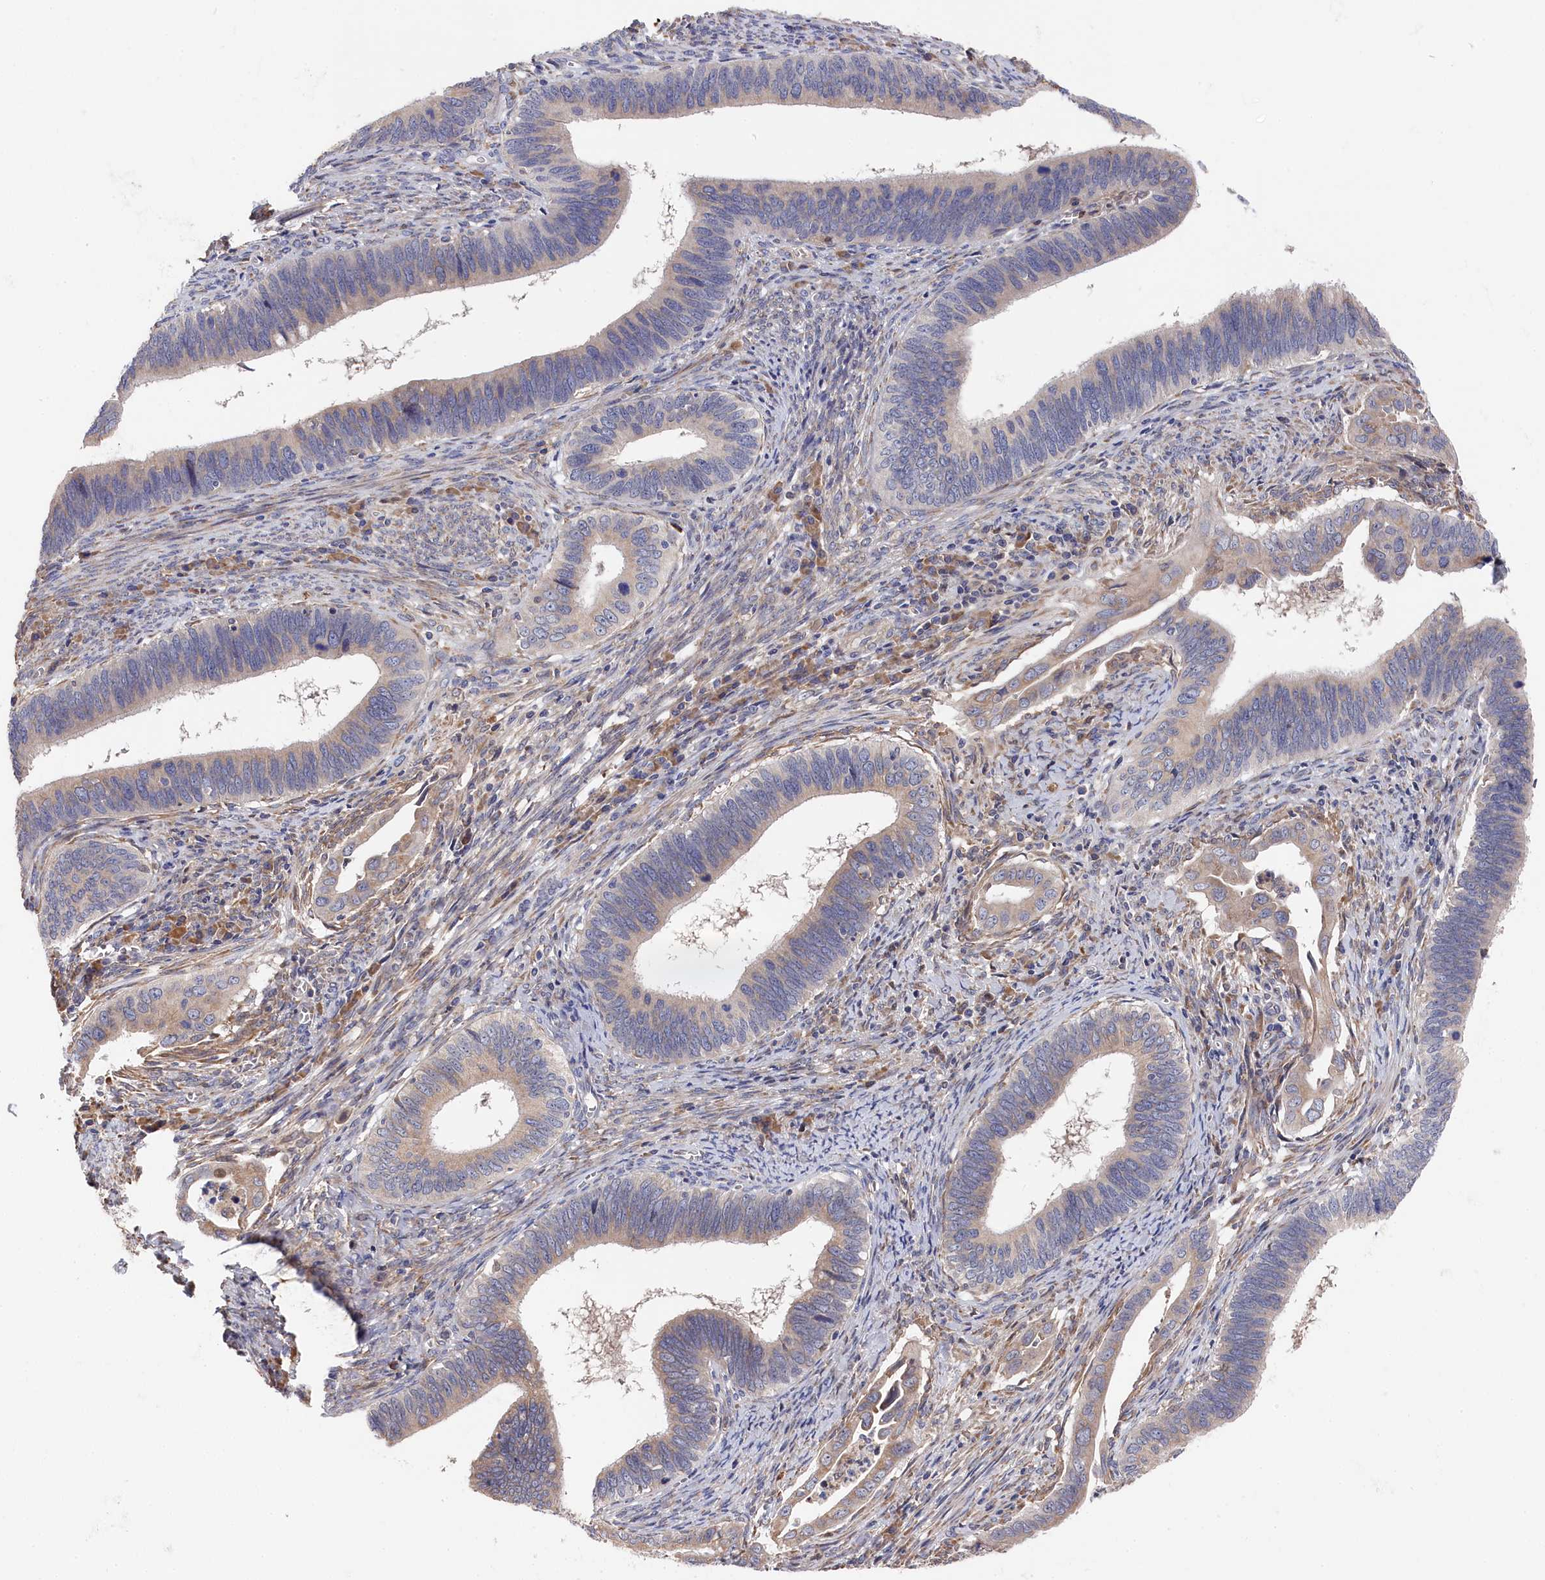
{"staining": {"intensity": "weak", "quantity": "25%-75%", "location": "cytoplasmic/membranous"}, "tissue": "cervical cancer", "cell_type": "Tumor cells", "image_type": "cancer", "snomed": [{"axis": "morphology", "description": "Adenocarcinoma, NOS"}, {"axis": "topography", "description": "Cervix"}], "caption": "IHC image of neoplastic tissue: cervical cancer stained using immunohistochemistry demonstrates low levels of weak protein expression localized specifically in the cytoplasmic/membranous of tumor cells, appearing as a cytoplasmic/membranous brown color.", "gene": "CYB5D2", "patient": {"sex": "female", "age": 42}}